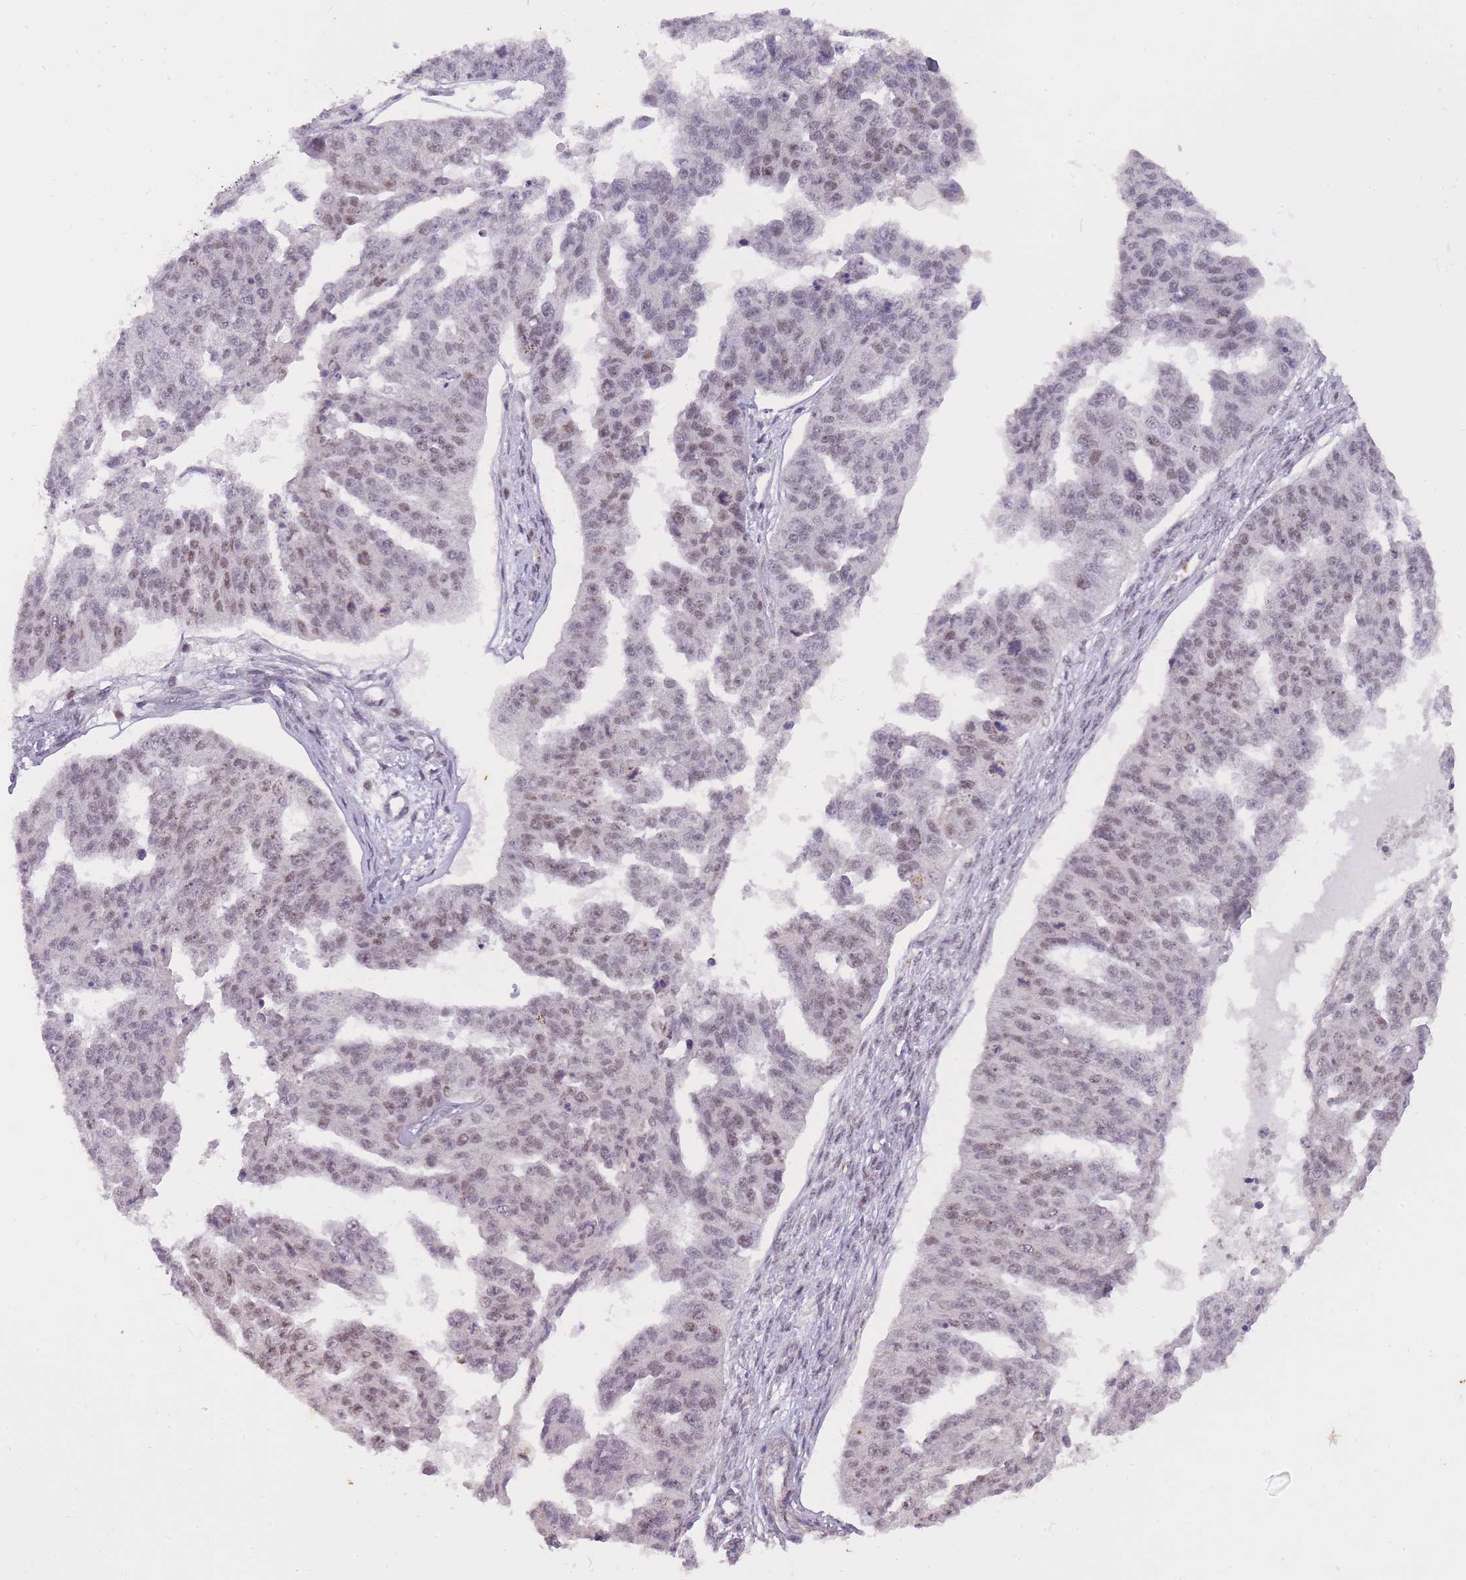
{"staining": {"intensity": "moderate", "quantity": "25%-75%", "location": "nuclear"}, "tissue": "ovarian cancer", "cell_type": "Tumor cells", "image_type": "cancer", "snomed": [{"axis": "morphology", "description": "Cystadenocarcinoma, serous, NOS"}, {"axis": "topography", "description": "Ovary"}], "caption": "Protein staining of ovarian cancer tissue displays moderate nuclear expression in approximately 25%-75% of tumor cells.", "gene": "TIGD1", "patient": {"sex": "female", "age": 58}}